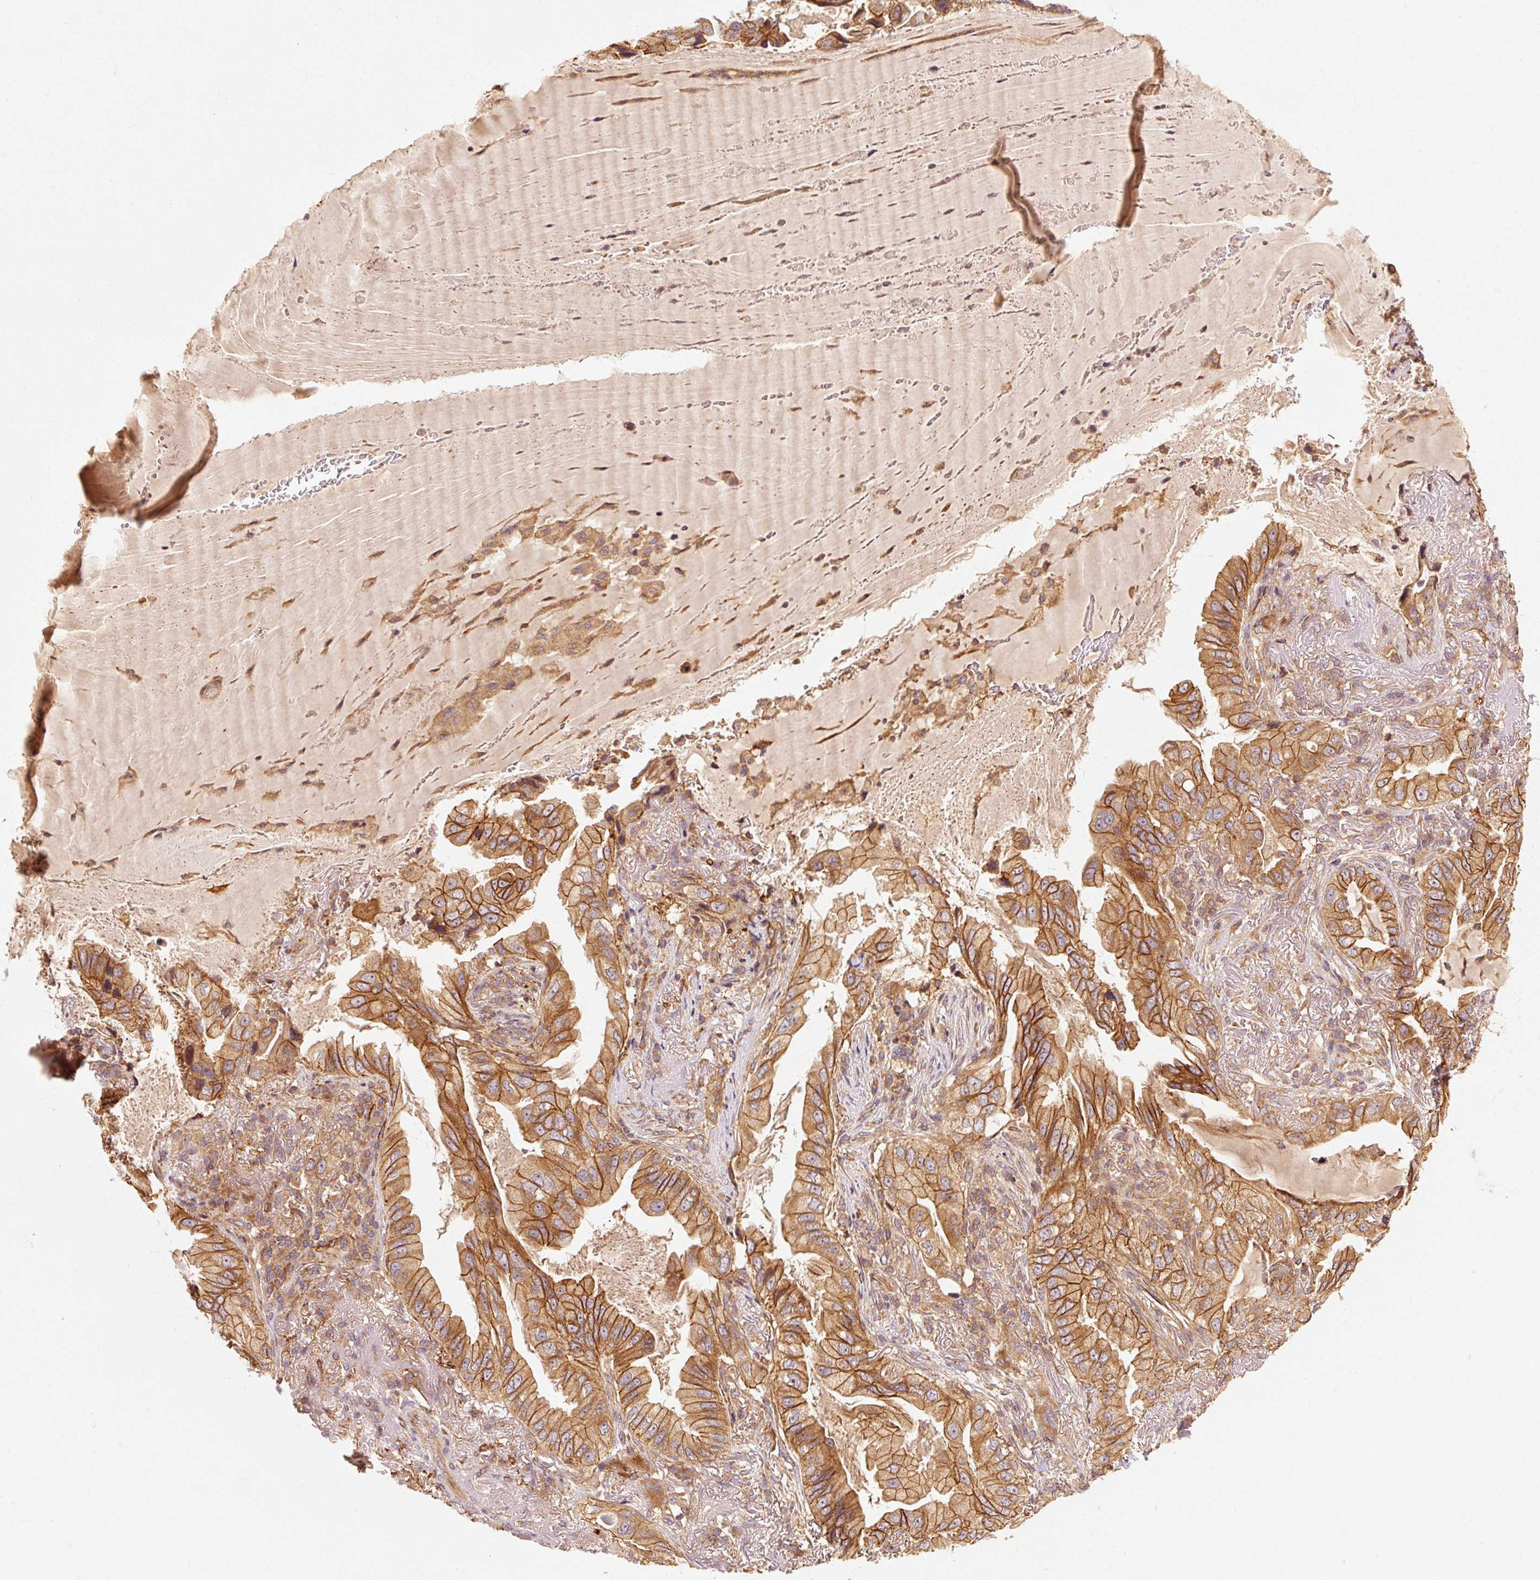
{"staining": {"intensity": "moderate", "quantity": ">75%", "location": "cytoplasmic/membranous"}, "tissue": "lung cancer", "cell_type": "Tumor cells", "image_type": "cancer", "snomed": [{"axis": "morphology", "description": "Adenocarcinoma, NOS"}, {"axis": "topography", "description": "Lung"}], "caption": "The immunohistochemical stain highlights moderate cytoplasmic/membranous expression in tumor cells of lung cancer (adenocarcinoma) tissue.", "gene": "CTNNA1", "patient": {"sex": "female", "age": 69}}